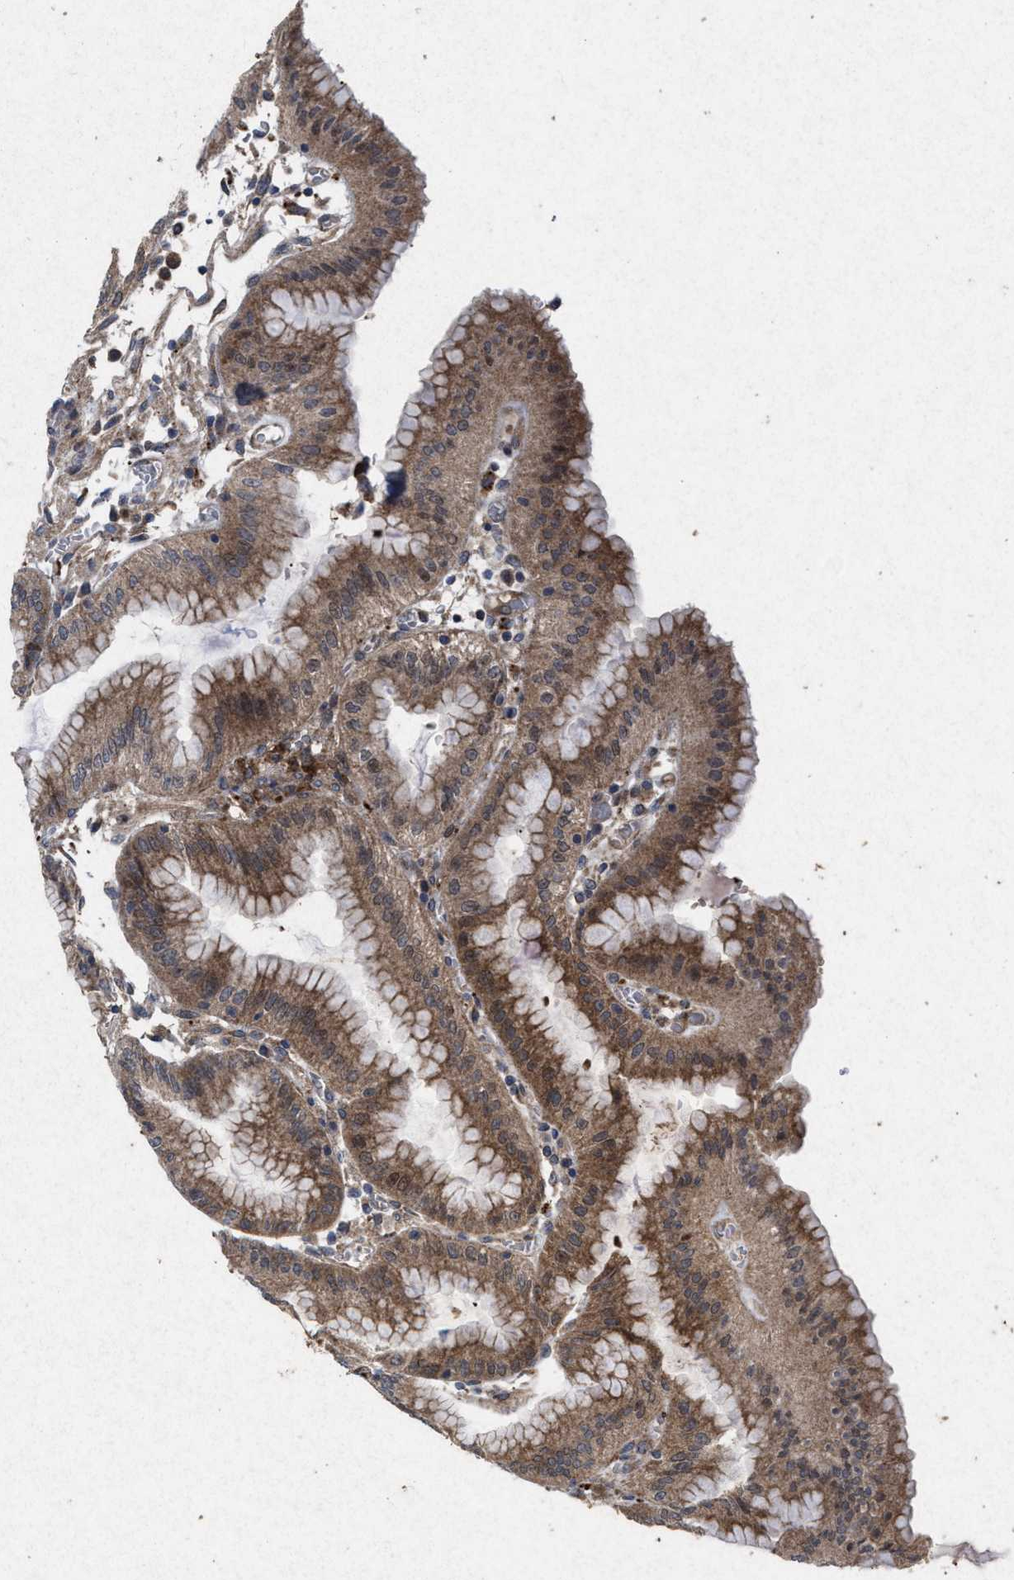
{"staining": {"intensity": "moderate", "quantity": ">75%", "location": "cytoplasmic/membranous"}, "tissue": "stomach", "cell_type": "Glandular cells", "image_type": "normal", "snomed": [{"axis": "morphology", "description": "Normal tissue, NOS"}, {"axis": "topography", "description": "Stomach, lower"}], "caption": "A brown stain shows moderate cytoplasmic/membranous staining of a protein in glandular cells of unremarkable stomach.", "gene": "MSI2", "patient": {"sex": "male", "age": 71}}